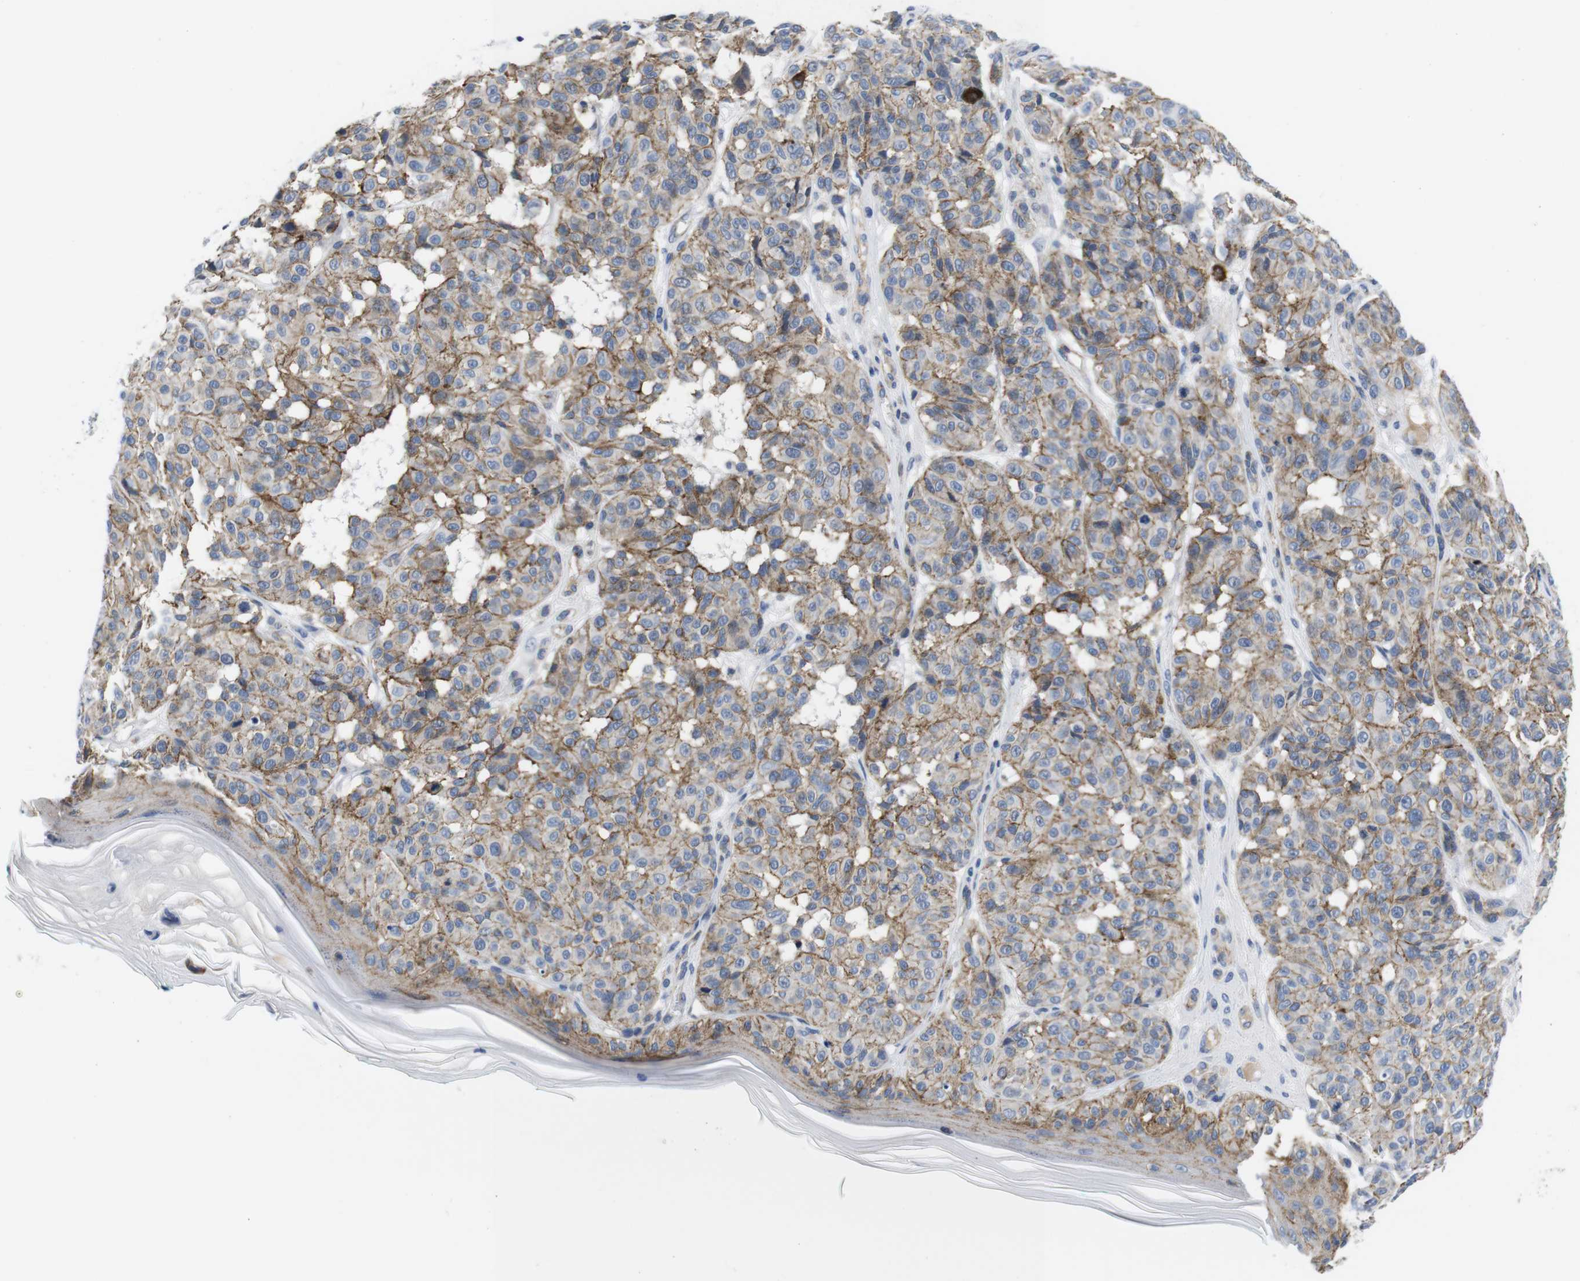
{"staining": {"intensity": "moderate", "quantity": ">75%", "location": "cytoplasmic/membranous"}, "tissue": "melanoma", "cell_type": "Tumor cells", "image_type": "cancer", "snomed": [{"axis": "morphology", "description": "Malignant melanoma, NOS"}, {"axis": "topography", "description": "Skin"}], "caption": "Melanoma stained with a protein marker demonstrates moderate staining in tumor cells.", "gene": "SCRIB", "patient": {"sex": "female", "age": 46}}